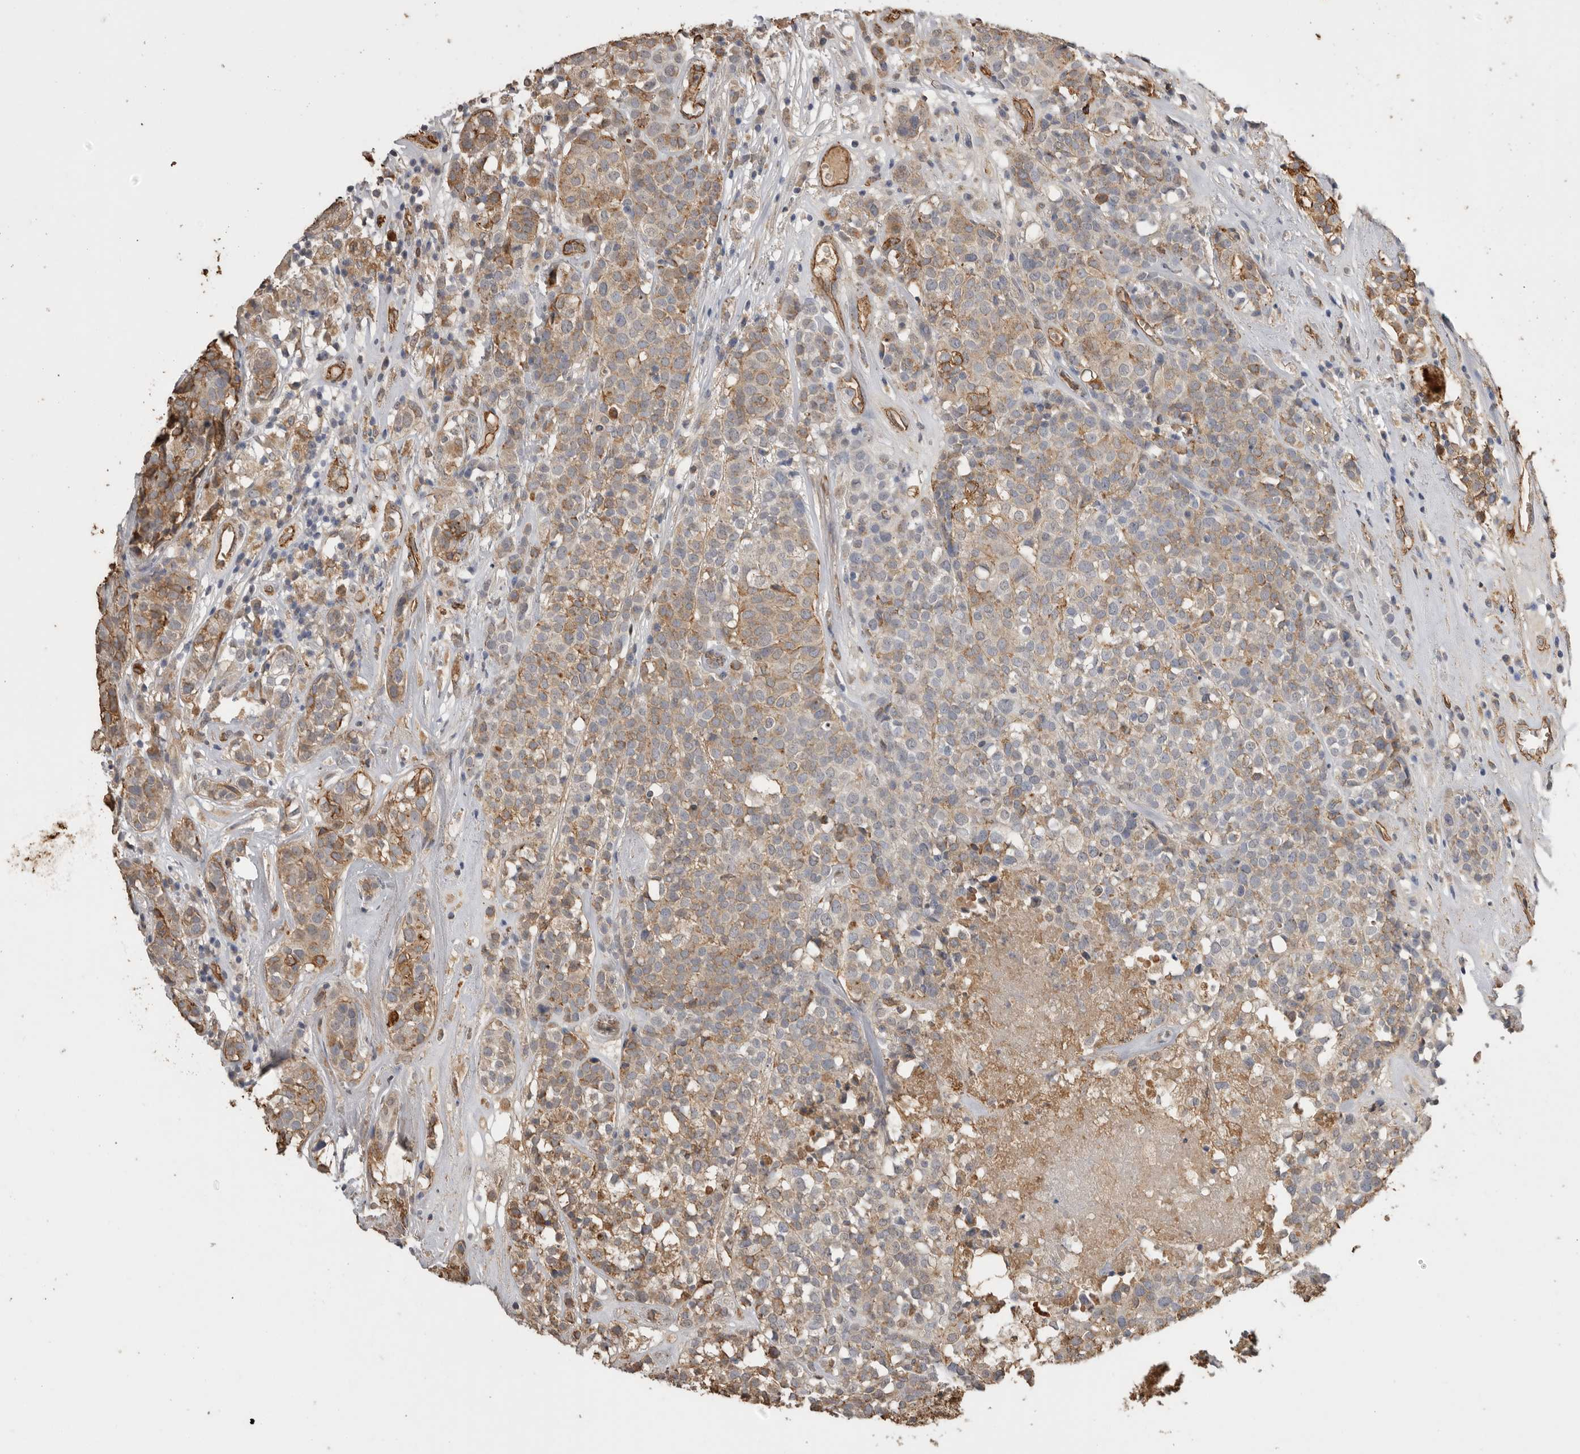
{"staining": {"intensity": "weak", "quantity": "25%-75%", "location": "cytoplasmic/membranous"}, "tissue": "head and neck cancer", "cell_type": "Tumor cells", "image_type": "cancer", "snomed": [{"axis": "morphology", "description": "Adenocarcinoma, NOS"}, {"axis": "topography", "description": "Salivary gland"}, {"axis": "topography", "description": "Head-Neck"}], "caption": "A micrograph of human head and neck cancer stained for a protein displays weak cytoplasmic/membranous brown staining in tumor cells.", "gene": "IL27", "patient": {"sex": "female", "age": 65}}